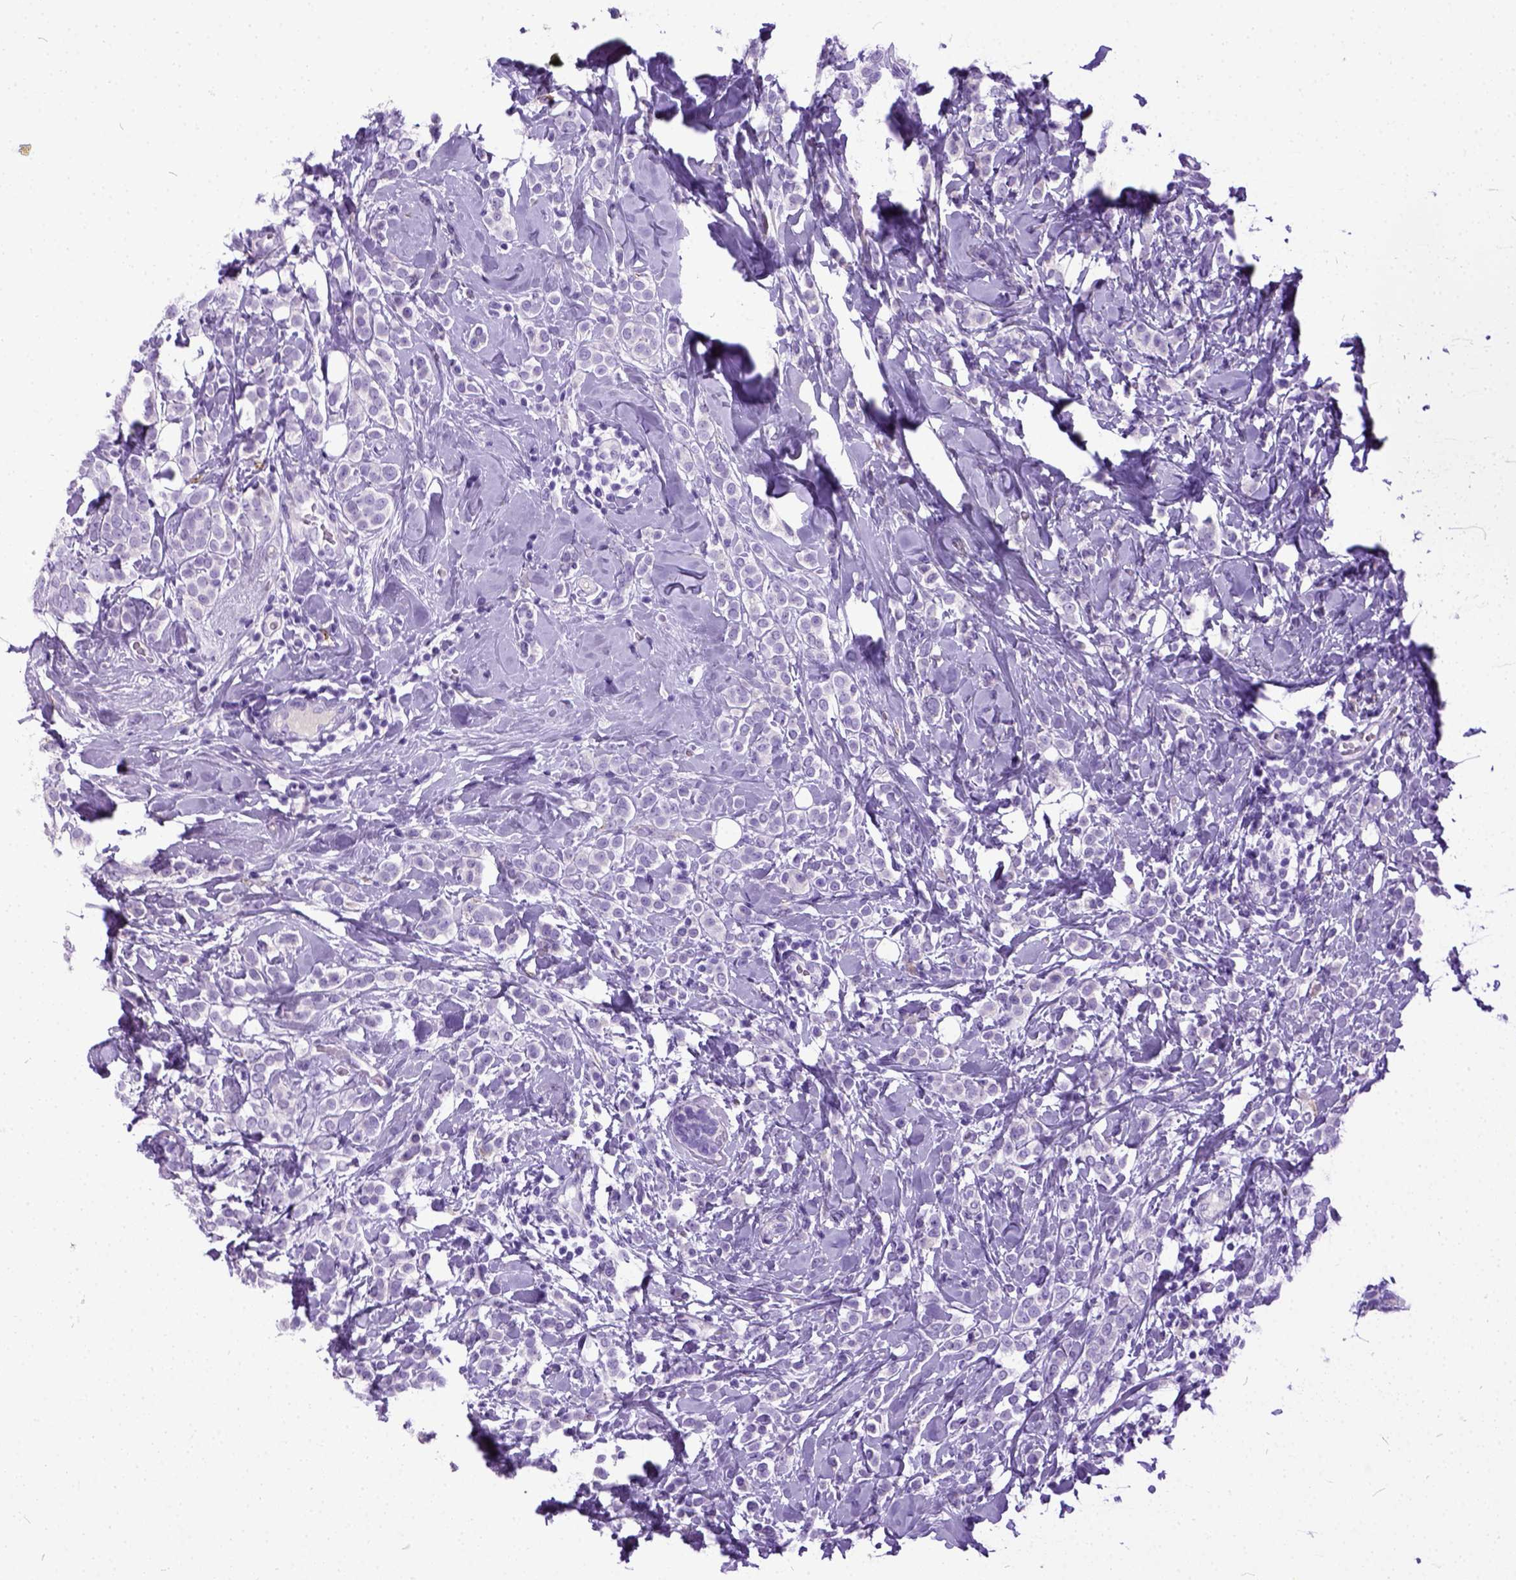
{"staining": {"intensity": "negative", "quantity": "none", "location": "none"}, "tissue": "breast cancer", "cell_type": "Tumor cells", "image_type": "cancer", "snomed": [{"axis": "morphology", "description": "Lobular carcinoma"}, {"axis": "topography", "description": "Breast"}], "caption": "Breast lobular carcinoma was stained to show a protein in brown. There is no significant expression in tumor cells.", "gene": "IGF2", "patient": {"sex": "female", "age": 49}}